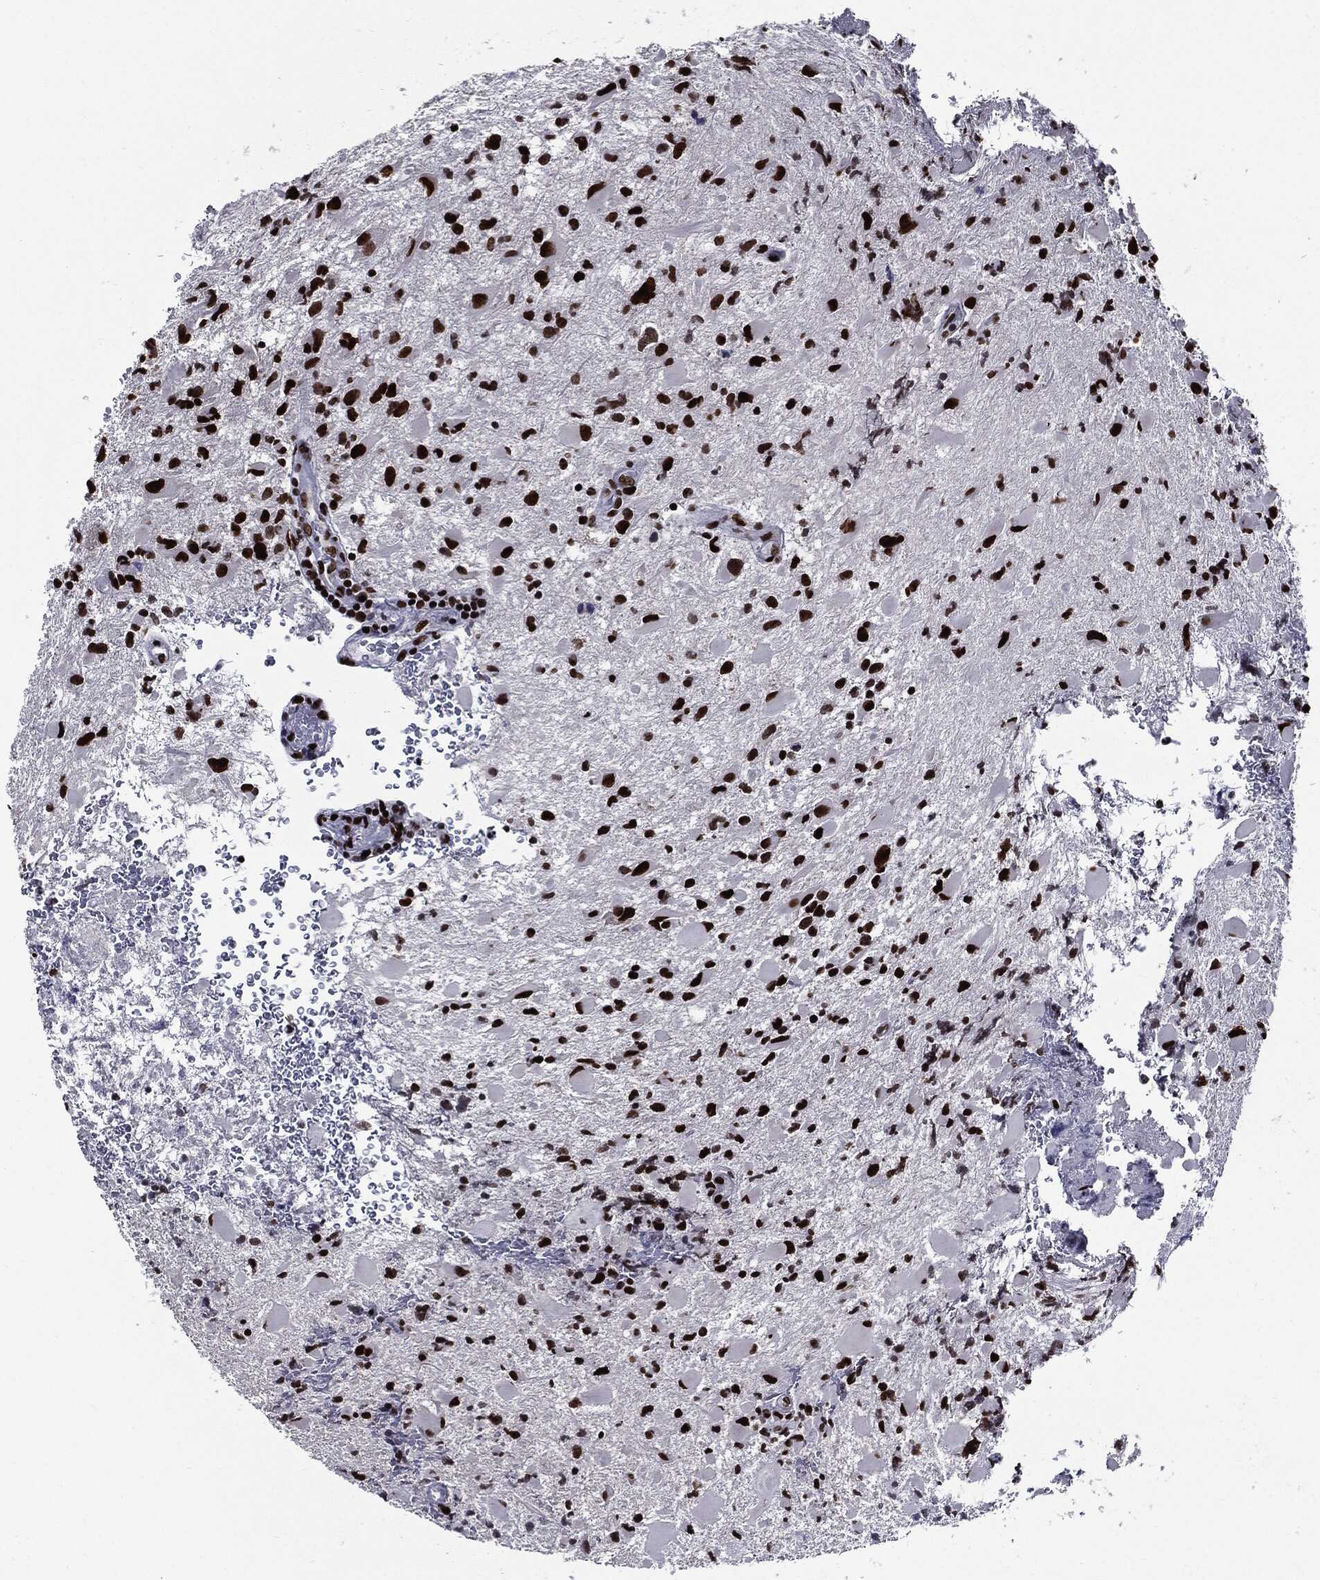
{"staining": {"intensity": "strong", "quantity": ">75%", "location": "nuclear"}, "tissue": "glioma", "cell_type": "Tumor cells", "image_type": "cancer", "snomed": [{"axis": "morphology", "description": "Glioma, malignant, Low grade"}, {"axis": "topography", "description": "Brain"}], "caption": "Immunohistochemical staining of human glioma shows high levels of strong nuclear staining in about >75% of tumor cells. (DAB (3,3'-diaminobenzidine) IHC, brown staining for protein, blue staining for nuclei).", "gene": "ZFP91", "patient": {"sex": "female", "age": 32}}